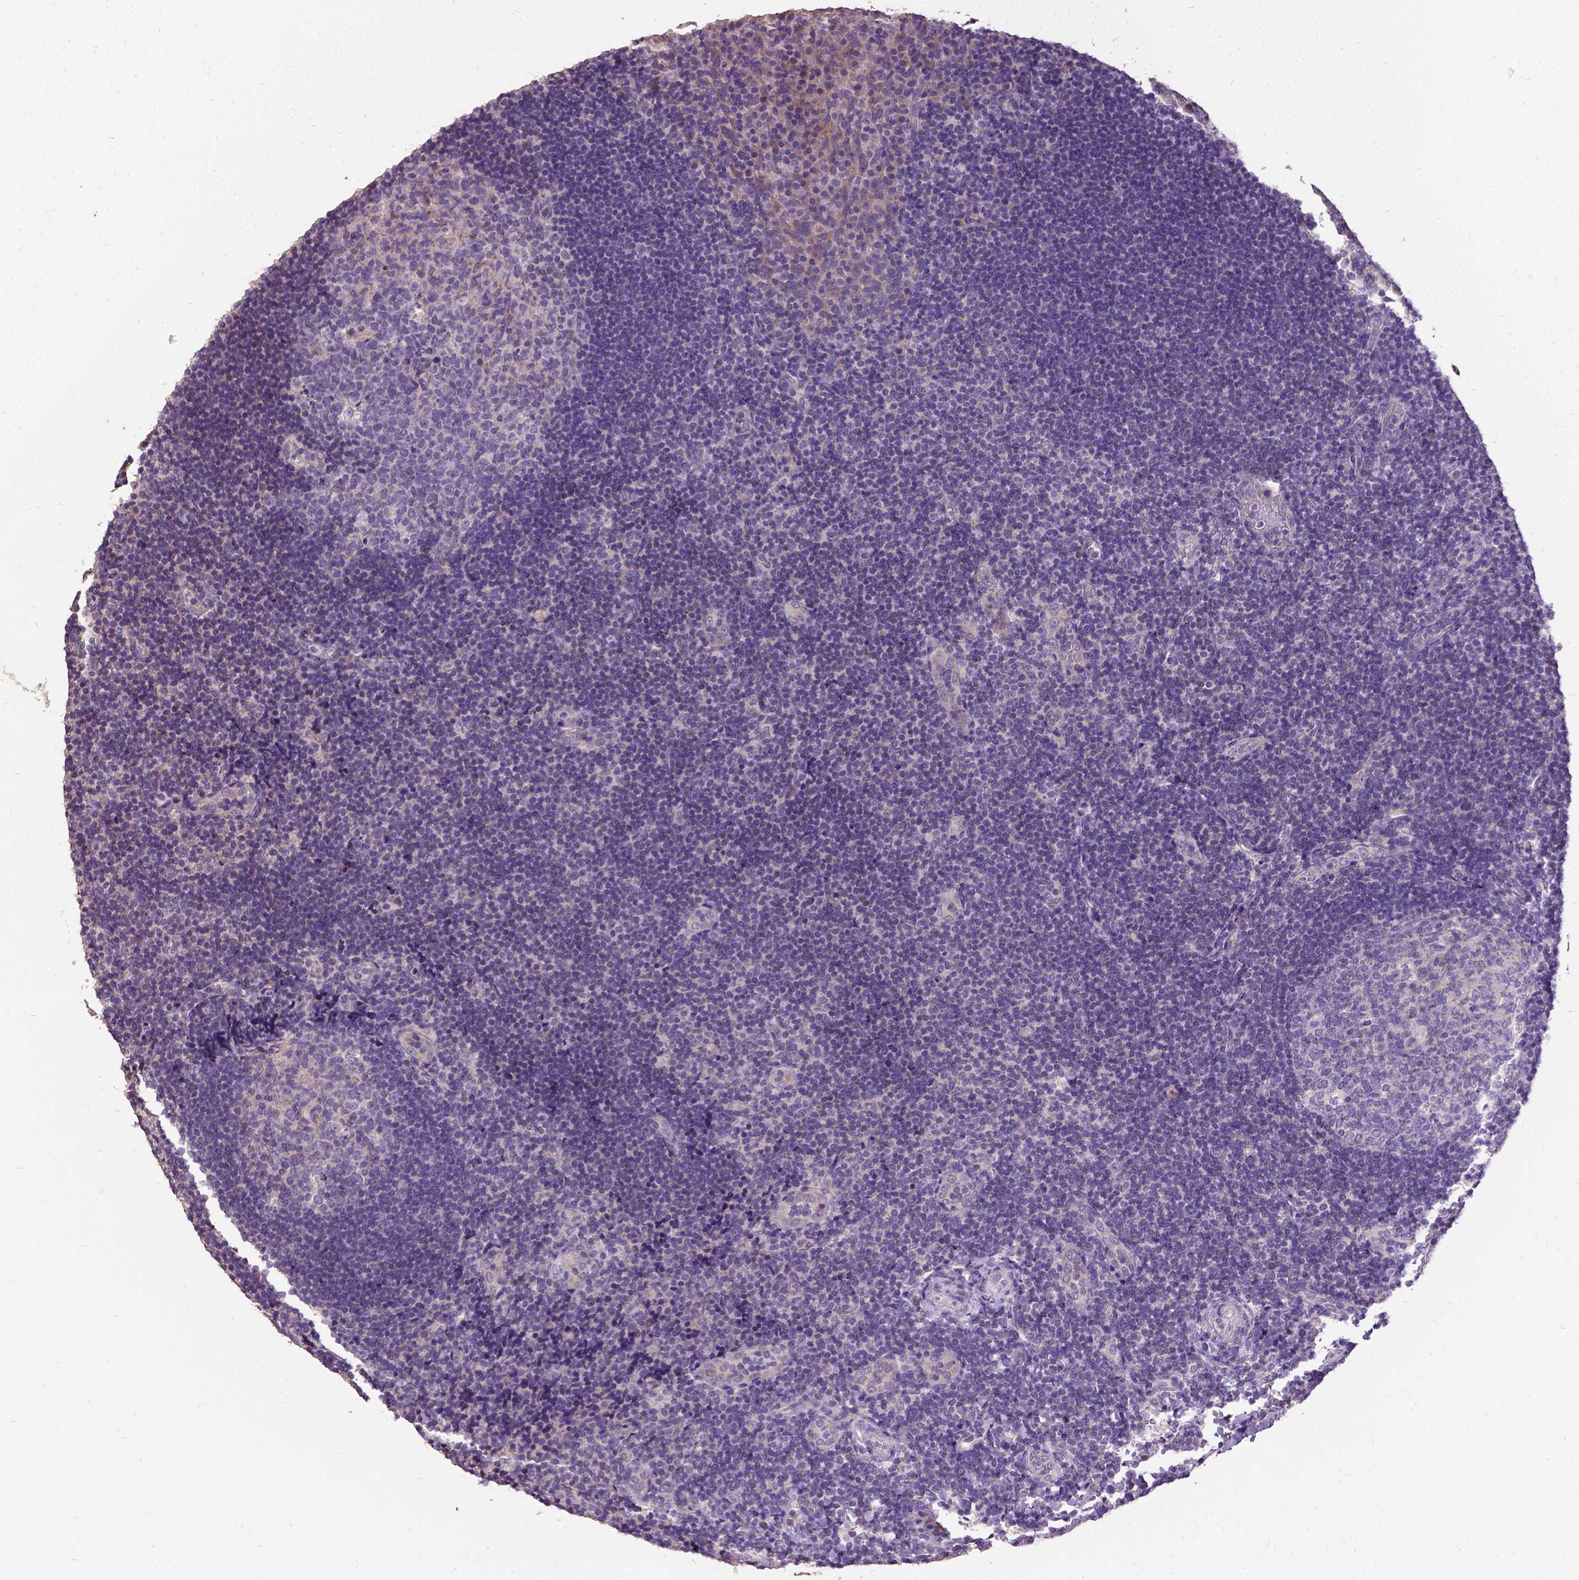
{"staining": {"intensity": "negative", "quantity": "none", "location": "none"}, "tissue": "tonsil", "cell_type": "Germinal center cells", "image_type": "normal", "snomed": [{"axis": "morphology", "description": "Normal tissue, NOS"}, {"axis": "topography", "description": "Tonsil"}], "caption": "Immunohistochemical staining of normal tonsil displays no significant positivity in germinal center cells. Nuclei are stained in blue.", "gene": "DQX1", "patient": {"sex": "male", "age": 17}}